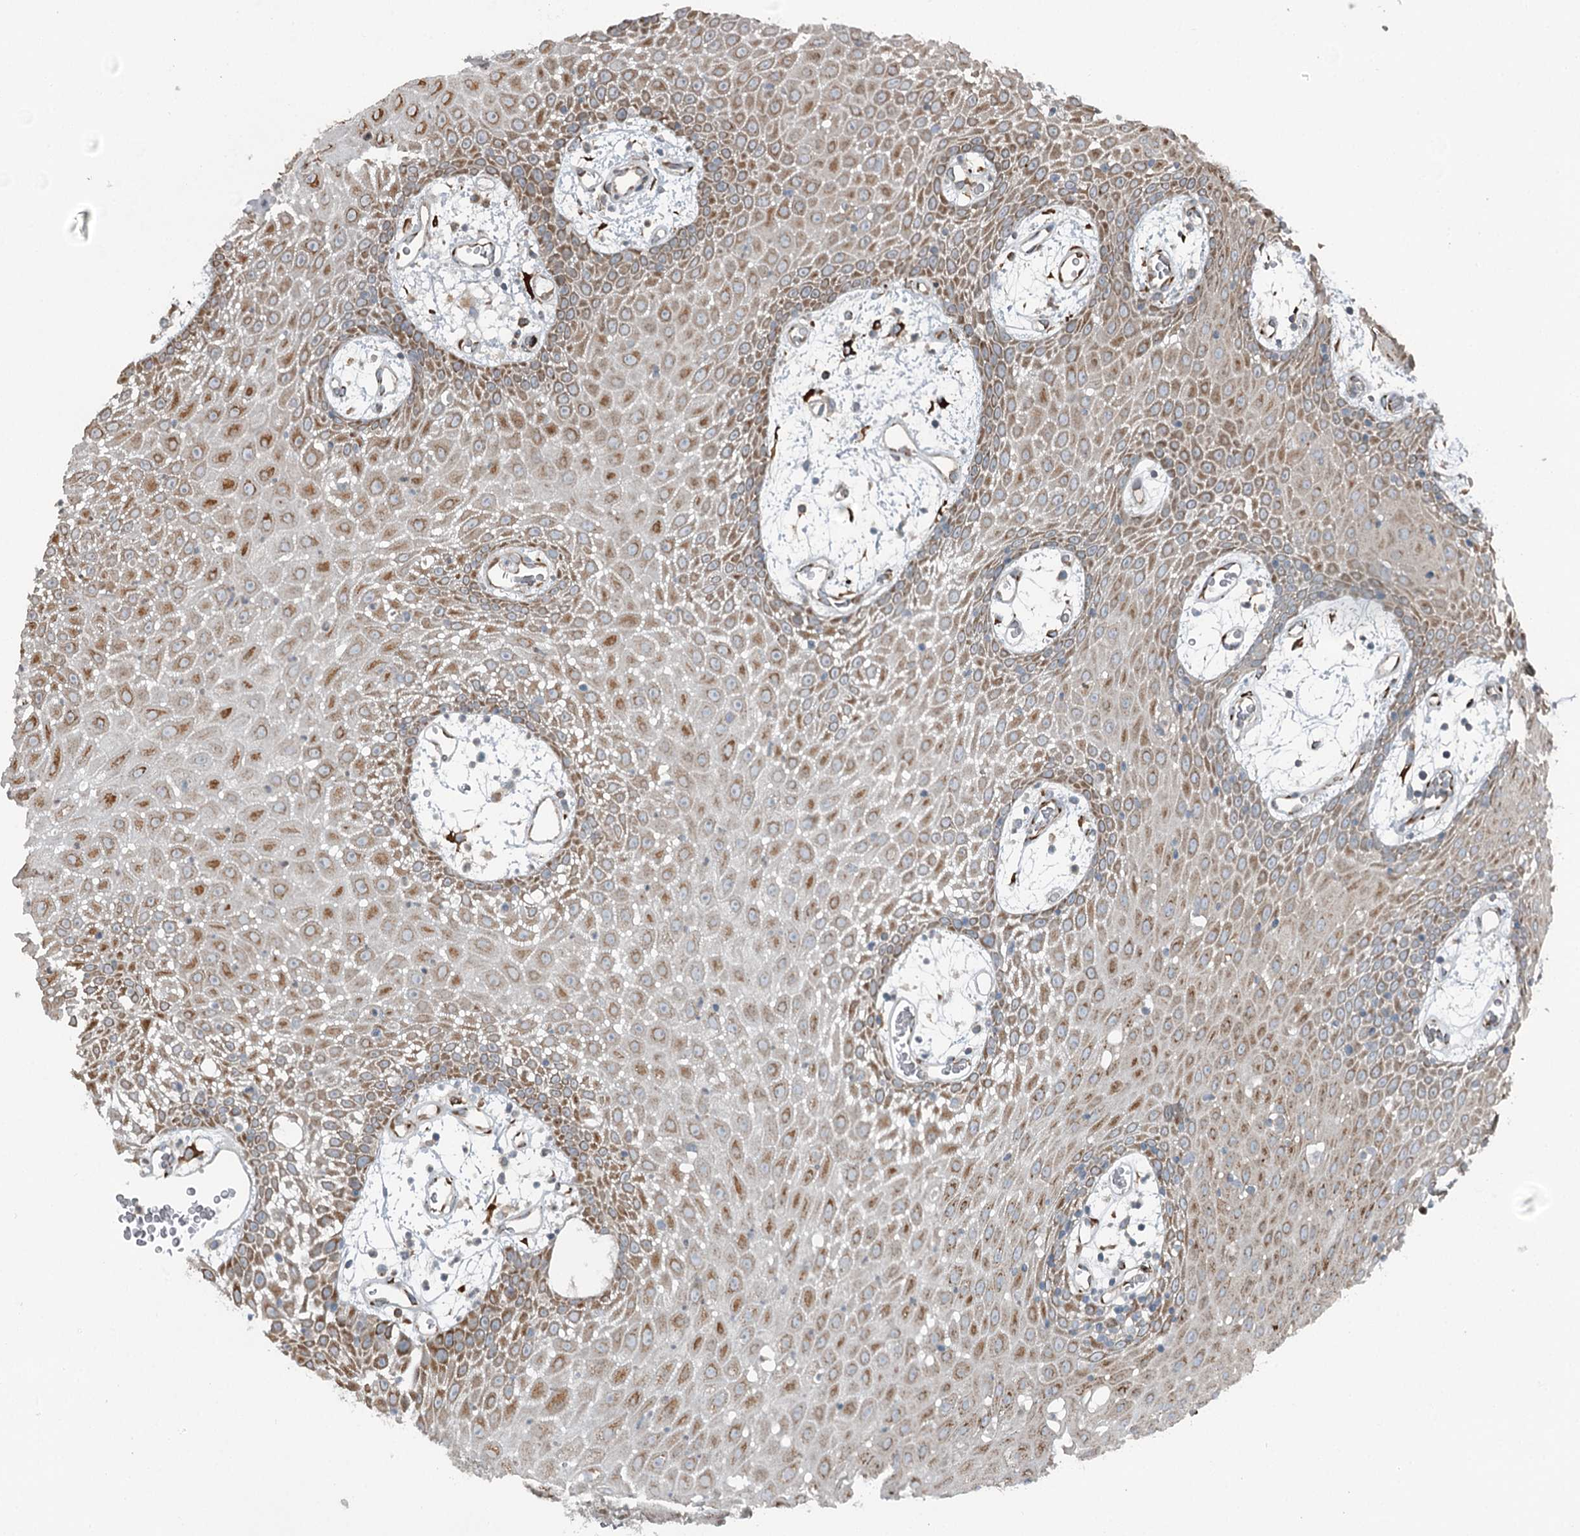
{"staining": {"intensity": "moderate", "quantity": ">75%", "location": "cytoplasmic/membranous"}, "tissue": "oral mucosa", "cell_type": "Squamous epithelial cells", "image_type": "normal", "snomed": [{"axis": "morphology", "description": "Normal tissue, NOS"}, {"axis": "topography", "description": "Skeletal muscle"}, {"axis": "topography", "description": "Oral tissue"}, {"axis": "topography", "description": "Salivary gland"}, {"axis": "topography", "description": "Peripheral nerve tissue"}], "caption": "A medium amount of moderate cytoplasmic/membranous staining is seen in about >75% of squamous epithelial cells in normal oral mucosa.", "gene": "RASSF8", "patient": {"sex": "male", "age": 54}}